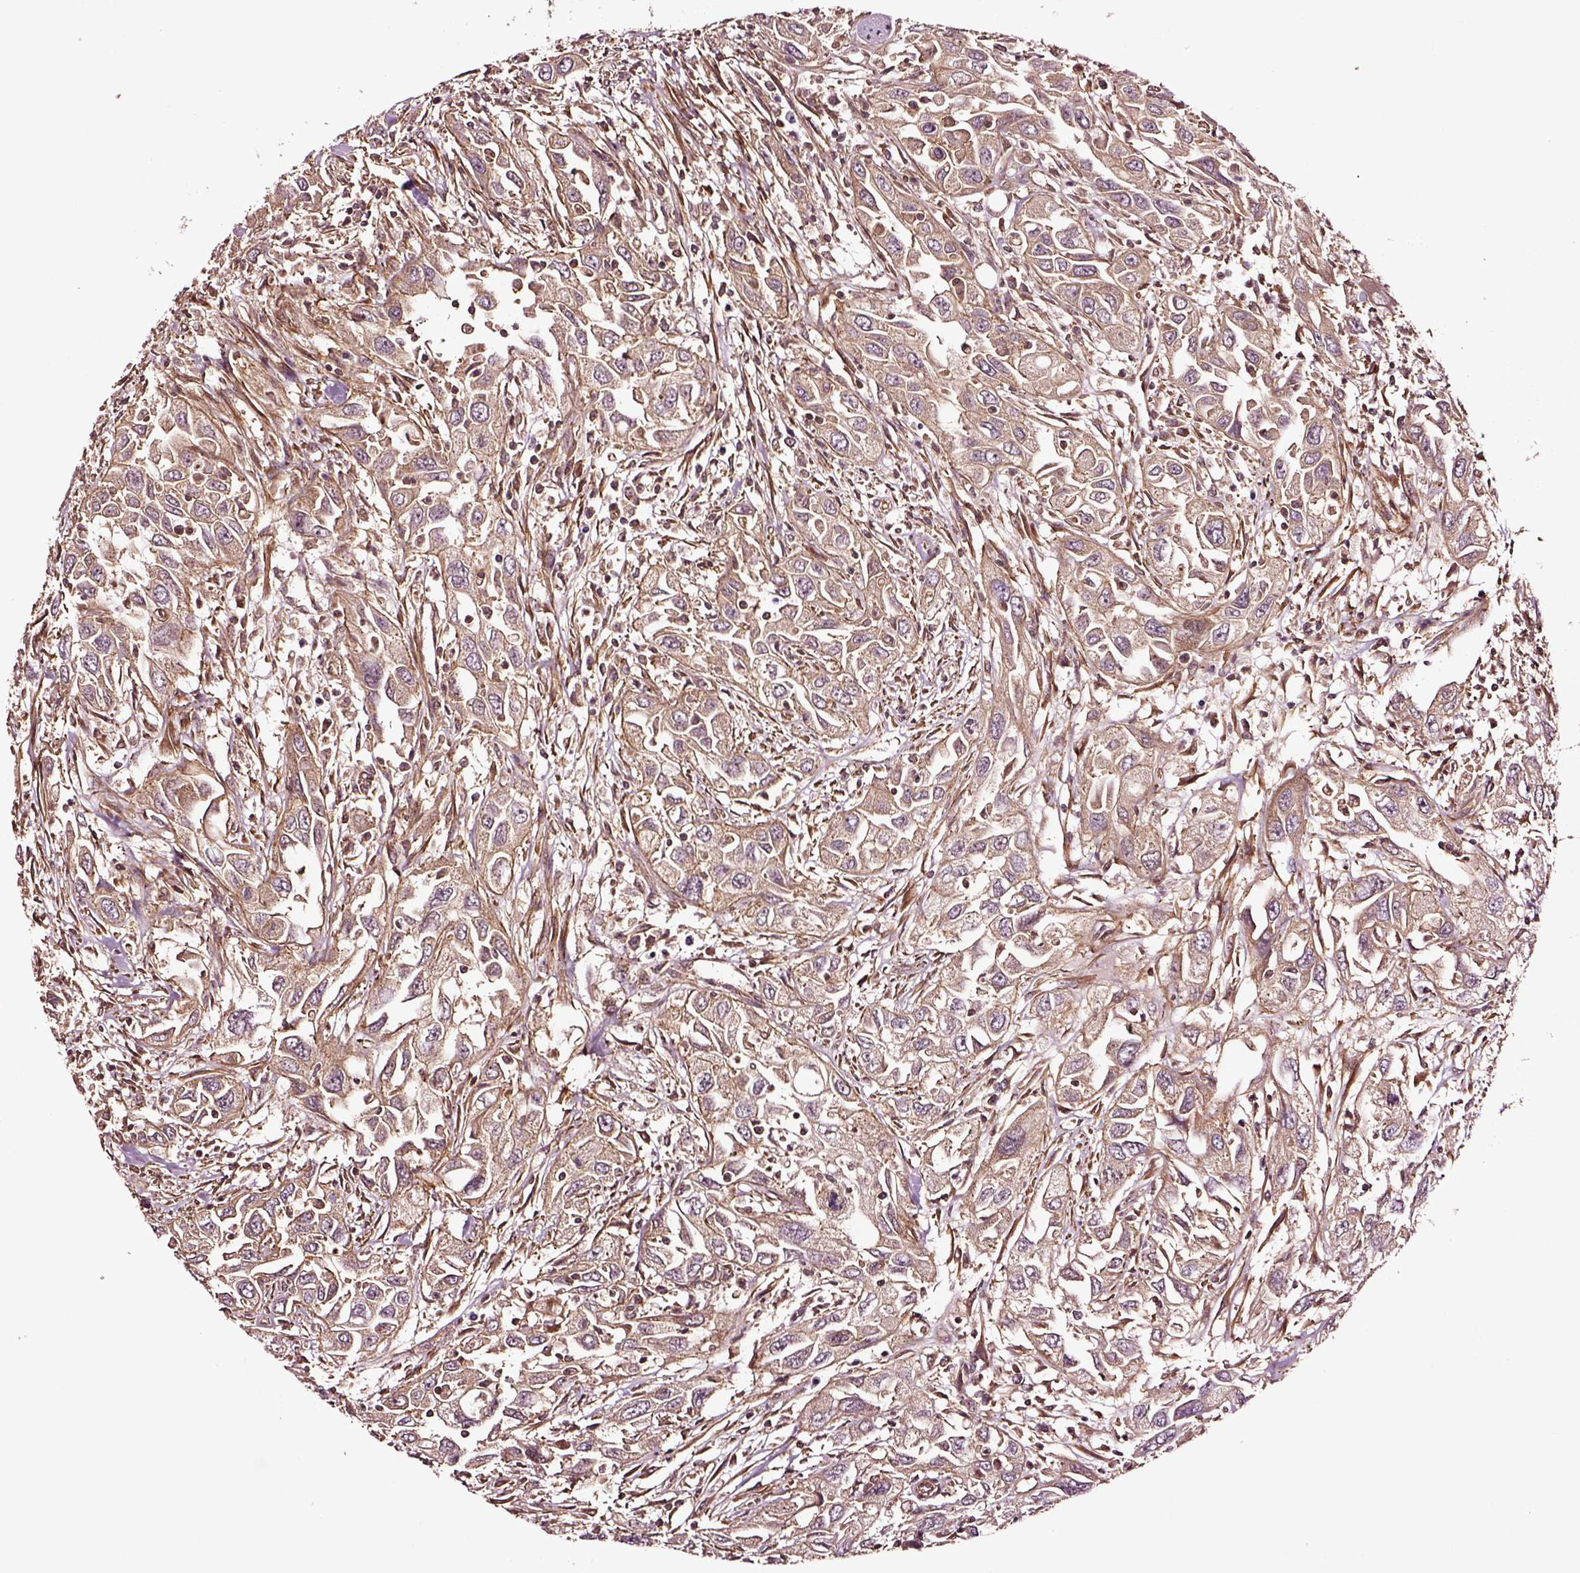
{"staining": {"intensity": "weak", "quantity": ">75%", "location": "cytoplasmic/membranous"}, "tissue": "urothelial cancer", "cell_type": "Tumor cells", "image_type": "cancer", "snomed": [{"axis": "morphology", "description": "Urothelial carcinoma, High grade"}, {"axis": "topography", "description": "Urinary bladder"}], "caption": "Immunohistochemistry (DAB) staining of urothelial cancer reveals weak cytoplasmic/membranous protein expression in about >75% of tumor cells. Nuclei are stained in blue.", "gene": "RASSF5", "patient": {"sex": "male", "age": 76}}